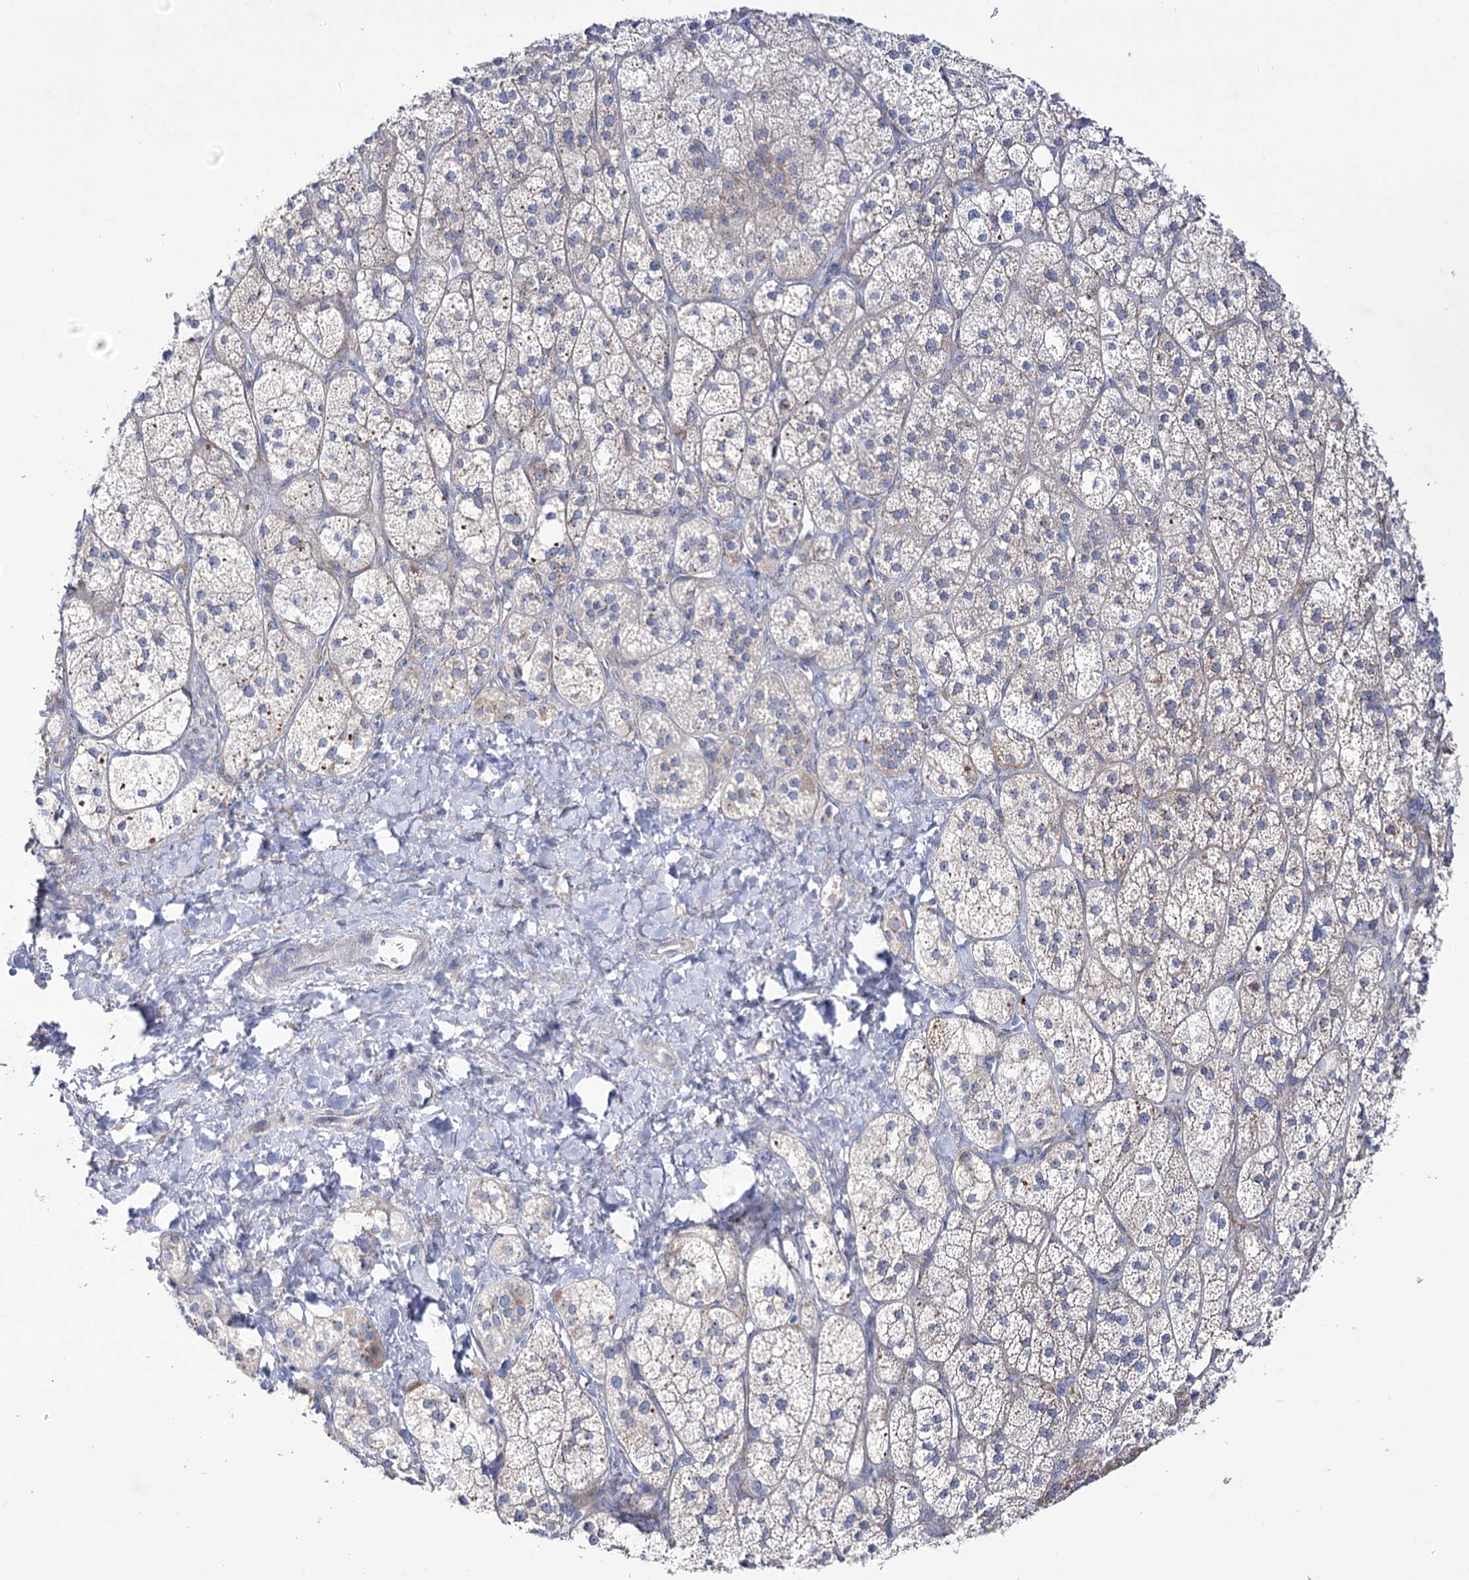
{"staining": {"intensity": "moderate", "quantity": "<25%", "location": "cytoplasmic/membranous"}, "tissue": "adrenal gland", "cell_type": "Glandular cells", "image_type": "normal", "snomed": [{"axis": "morphology", "description": "Normal tissue, NOS"}, {"axis": "topography", "description": "Adrenal gland"}], "caption": "A high-resolution photomicrograph shows IHC staining of unremarkable adrenal gland, which demonstrates moderate cytoplasmic/membranous positivity in about <25% of glandular cells.", "gene": "METTL5", "patient": {"sex": "male", "age": 61}}